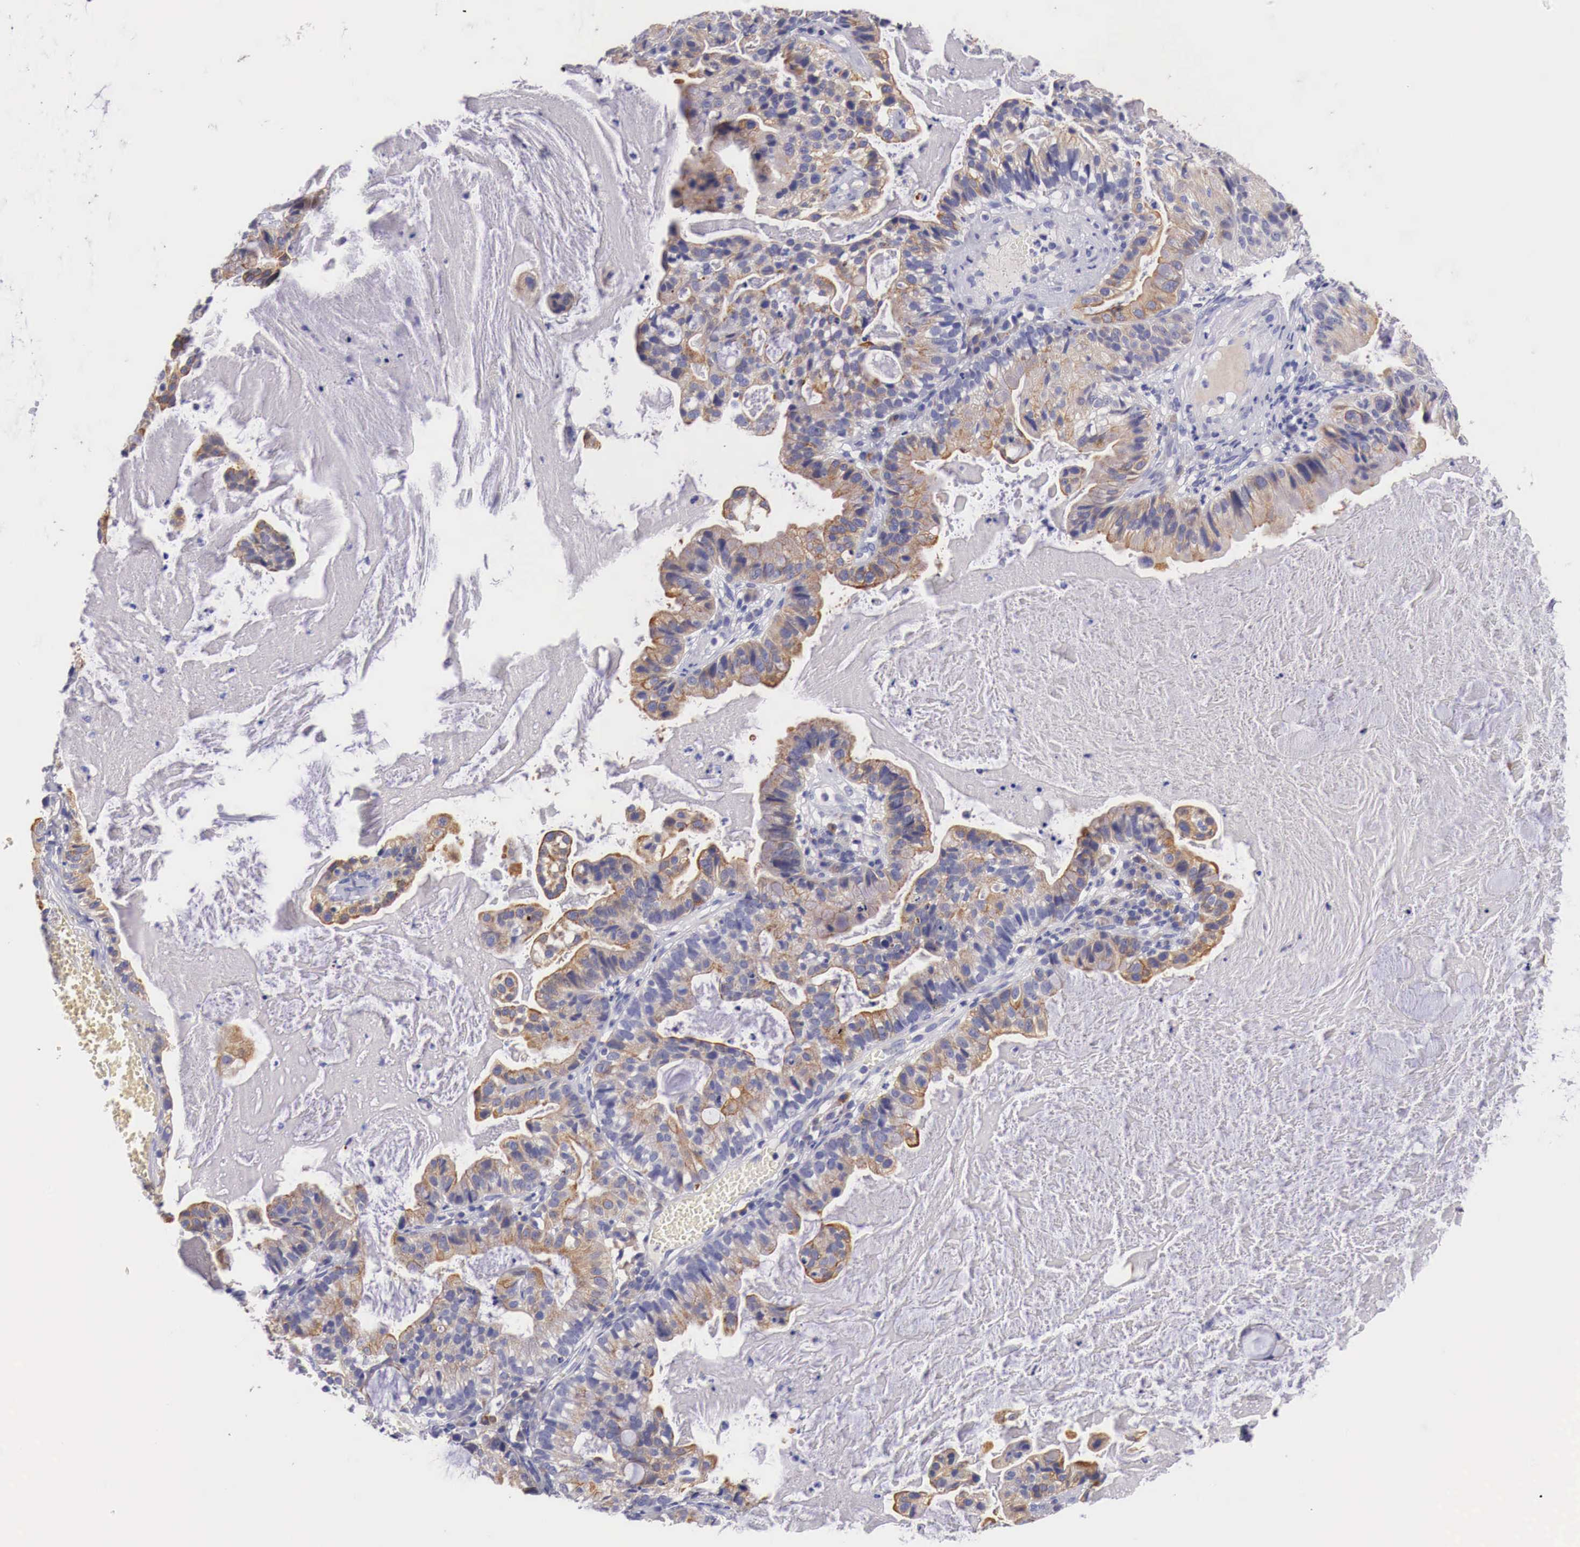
{"staining": {"intensity": "weak", "quantity": ">75%", "location": "cytoplasmic/membranous"}, "tissue": "cervical cancer", "cell_type": "Tumor cells", "image_type": "cancer", "snomed": [{"axis": "morphology", "description": "Adenocarcinoma, NOS"}, {"axis": "topography", "description": "Cervix"}], "caption": "This micrograph demonstrates immunohistochemistry (IHC) staining of human cervical cancer, with low weak cytoplasmic/membranous expression in approximately >75% of tumor cells.", "gene": "NREP", "patient": {"sex": "female", "age": 41}}